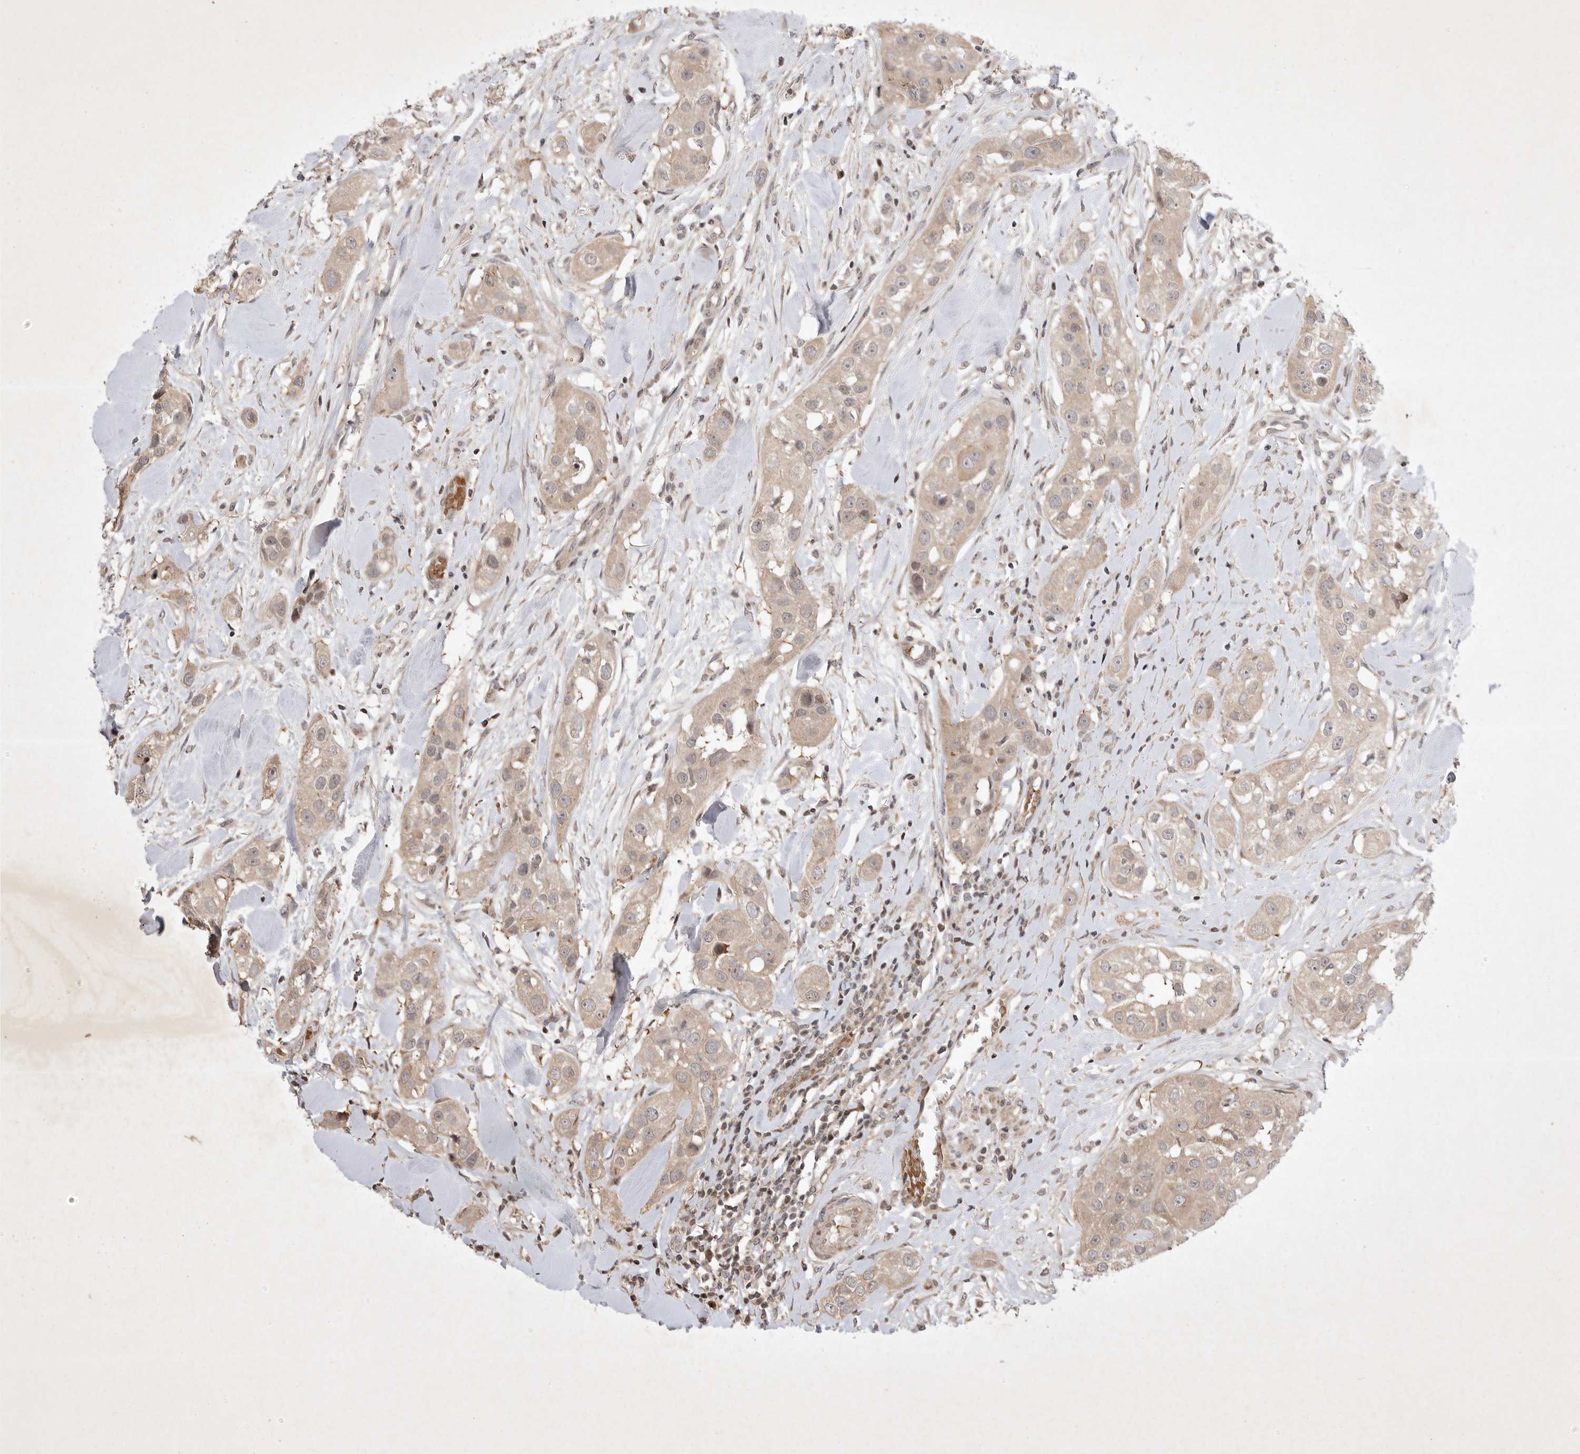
{"staining": {"intensity": "weak", "quantity": ">75%", "location": "cytoplasmic/membranous"}, "tissue": "head and neck cancer", "cell_type": "Tumor cells", "image_type": "cancer", "snomed": [{"axis": "morphology", "description": "Normal tissue, NOS"}, {"axis": "morphology", "description": "Squamous cell carcinoma, NOS"}, {"axis": "topography", "description": "Skeletal muscle"}, {"axis": "topography", "description": "Head-Neck"}], "caption": "Protein staining displays weak cytoplasmic/membranous expression in about >75% of tumor cells in head and neck squamous cell carcinoma. (IHC, brightfield microscopy, high magnification).", "gene": "EIF2AK1", "patient": {"sex": "male", "age": 51}}